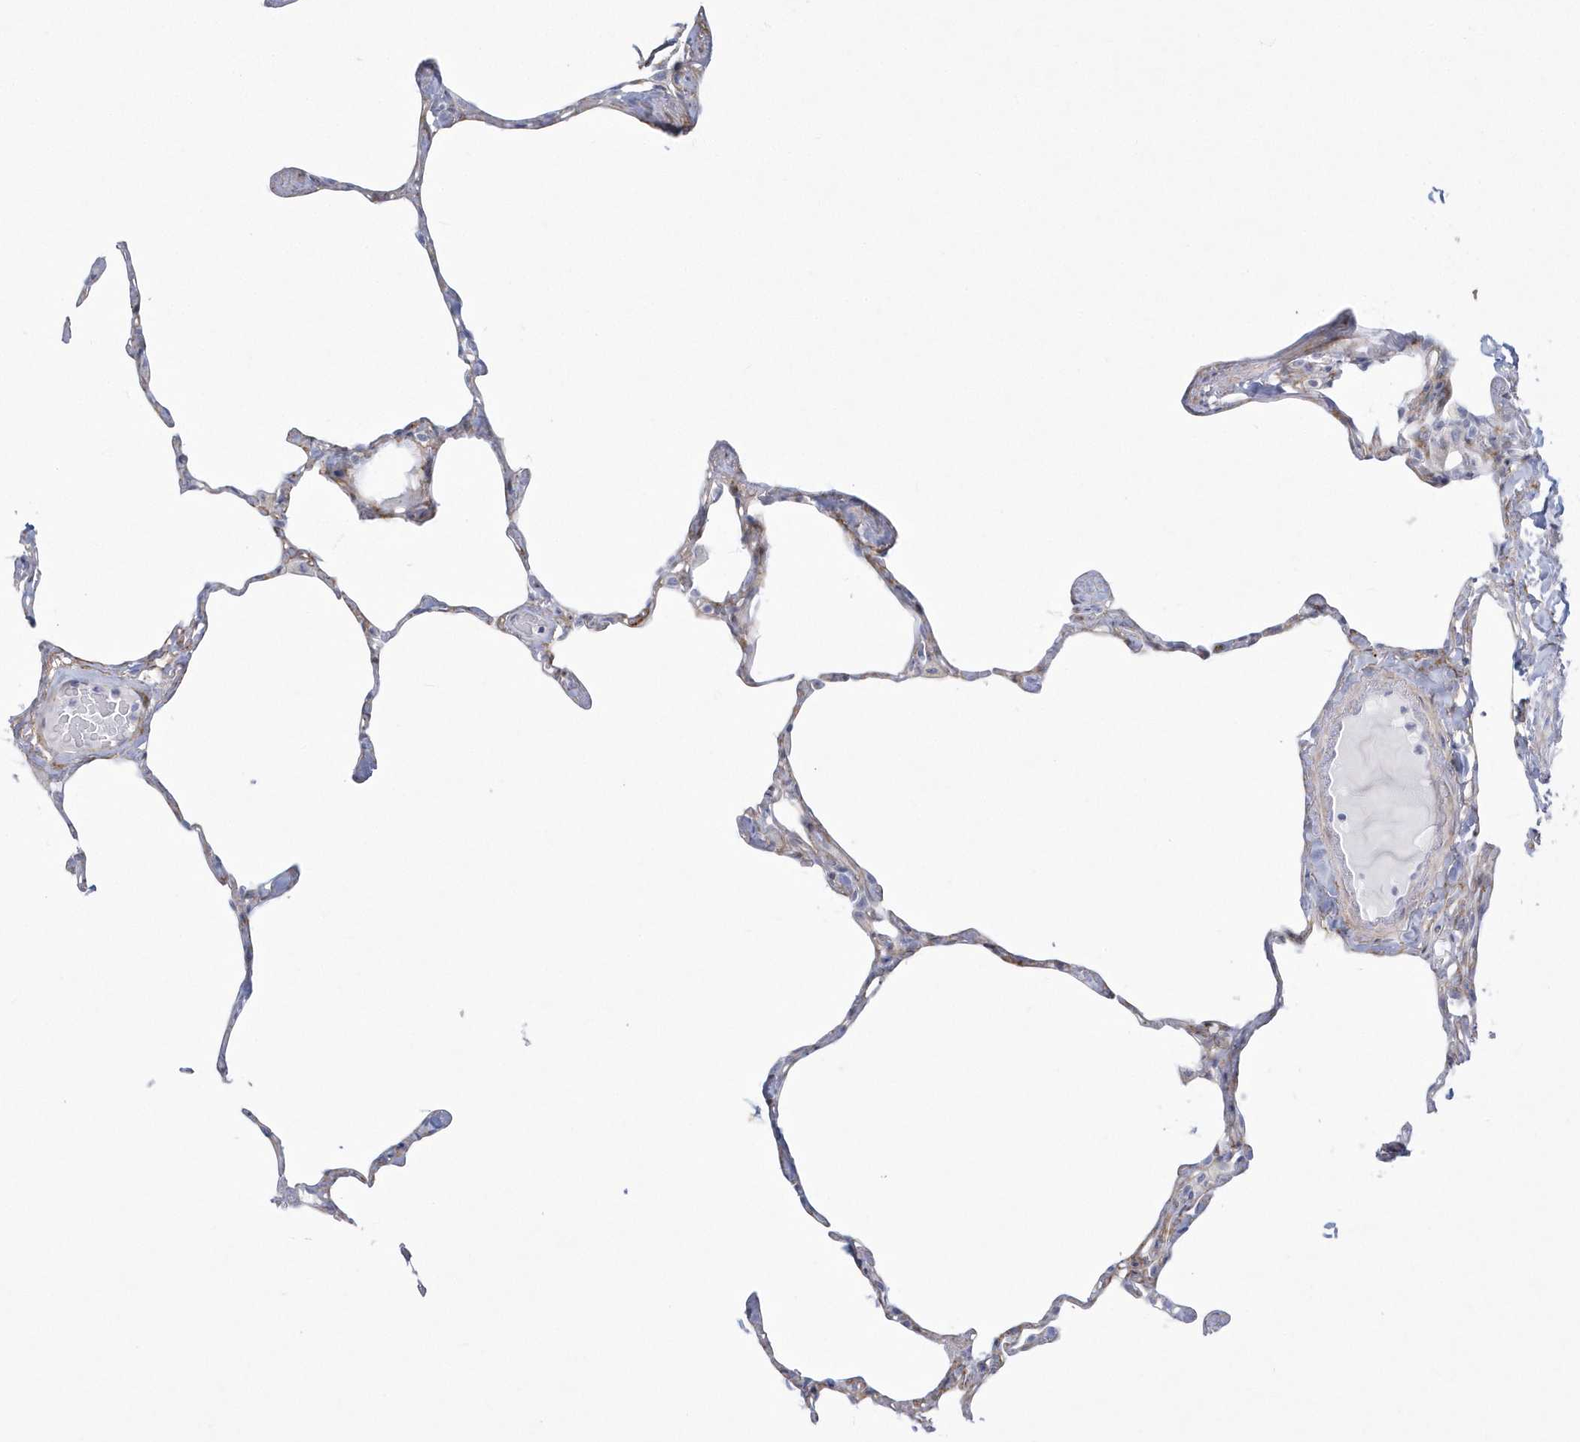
{"staining": {"intensity": "negative", "quantity": "none", "location": "none"}, "tissue": "lung", "cell_type": "Alveolar cells", "image_type": "normal", "snomed": [{"axis": "morphology", "description": "Normal tissue, NOS"}, {"axis": "topography", "description": "Lung"}], "caption": "DAB immunohistochemical staining of unremarkable human lung demonstrates no significant expression in alveolar cells. The staining was performed using DAB to visualize the protein expression in brown, while the nuclei were stained in blue with hematoxylin (Magnification: 20x).", "gene": "WDR27", "patient": {"sex": "male", "age": 65}}